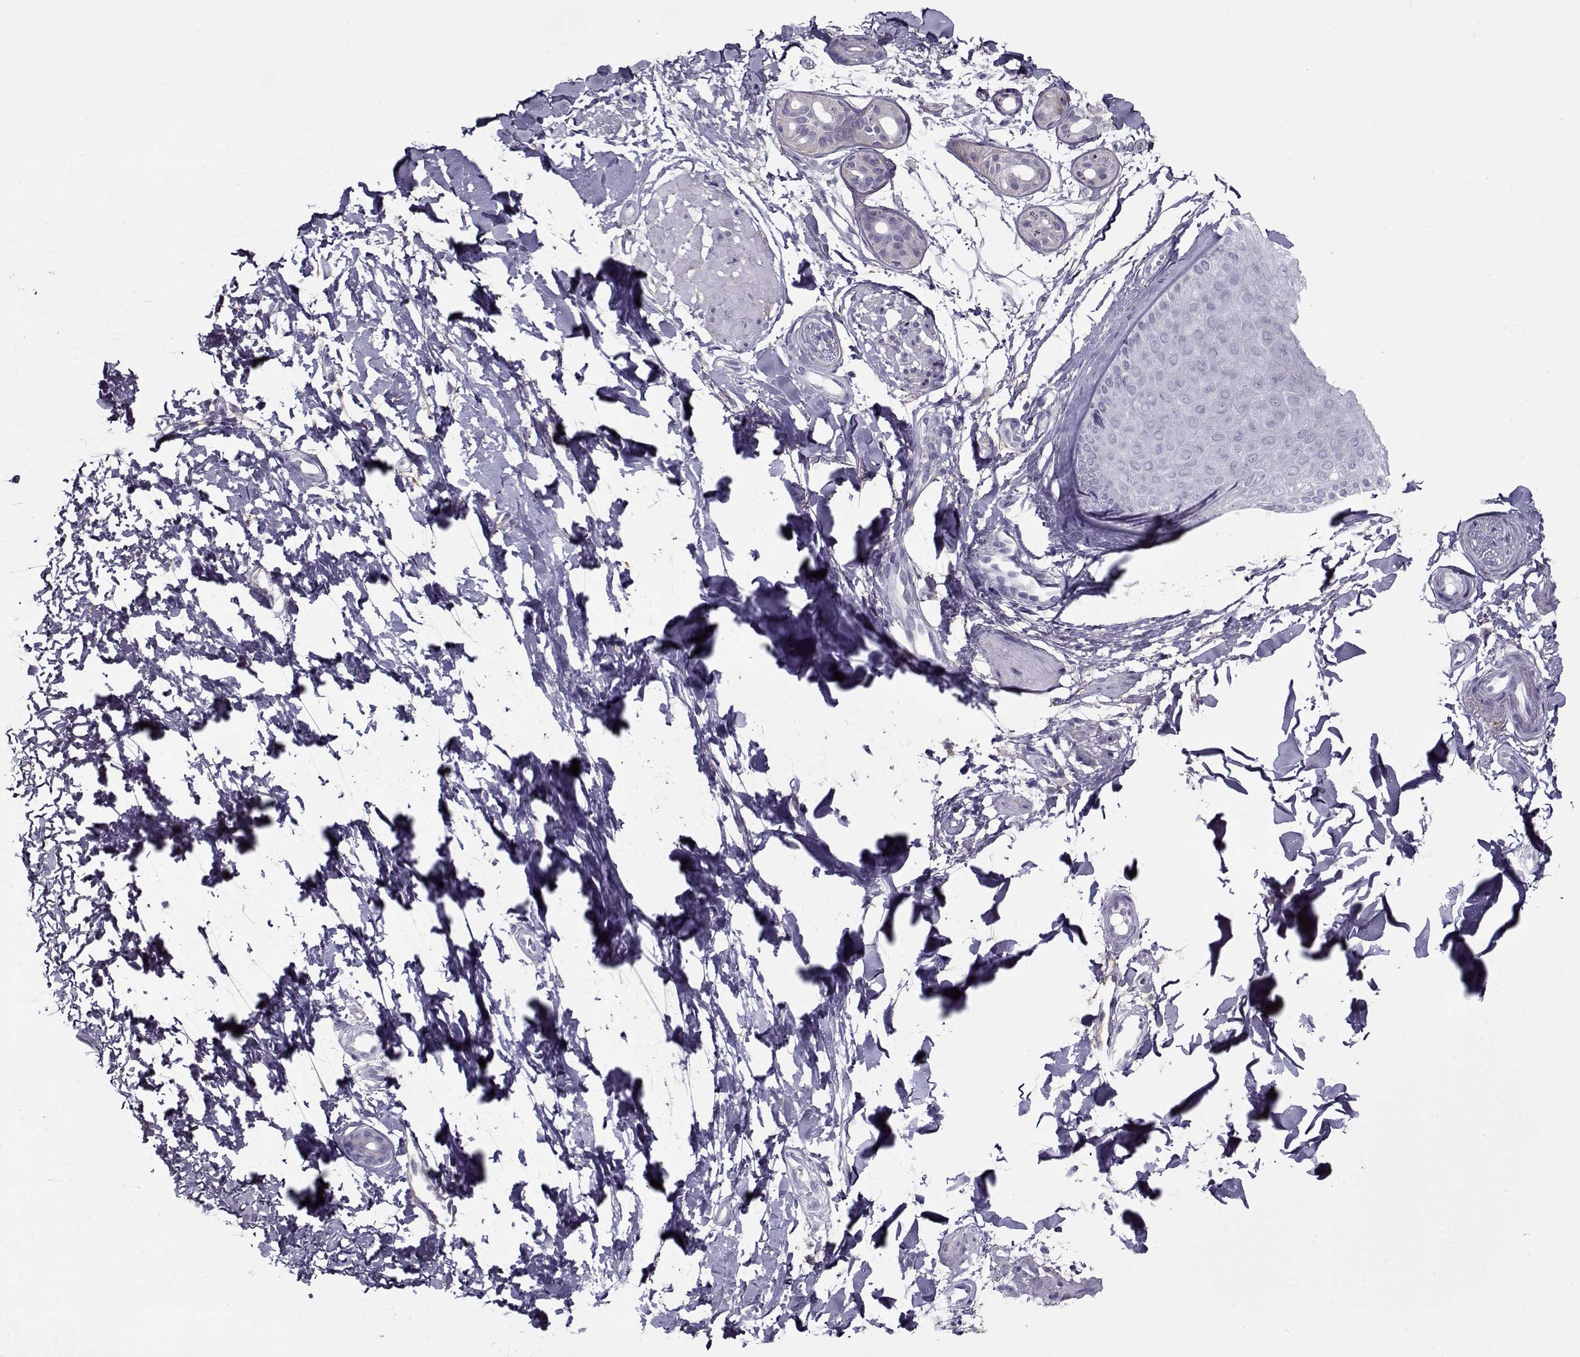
{"staining": {"intensity": "negative", "quantity": "none", "location": "none"}, "tissue": "skin cancer", "cell_type": "Tumor cells", "image_type": "cancer", "snomed": [{"axis": "morphology", "description": "Normal tissue, NOS"}, {"axis": "morphology", "description": "Basal cell carcinoma"}, {"axis": "topography", "description": "Skin"}], "caption": "Micrograph shows no significant protein expression in tumor cells of skin basal cell carcinoma.", "gene": "PP2D1", "patient": {"sex": "male", "age": 84}}